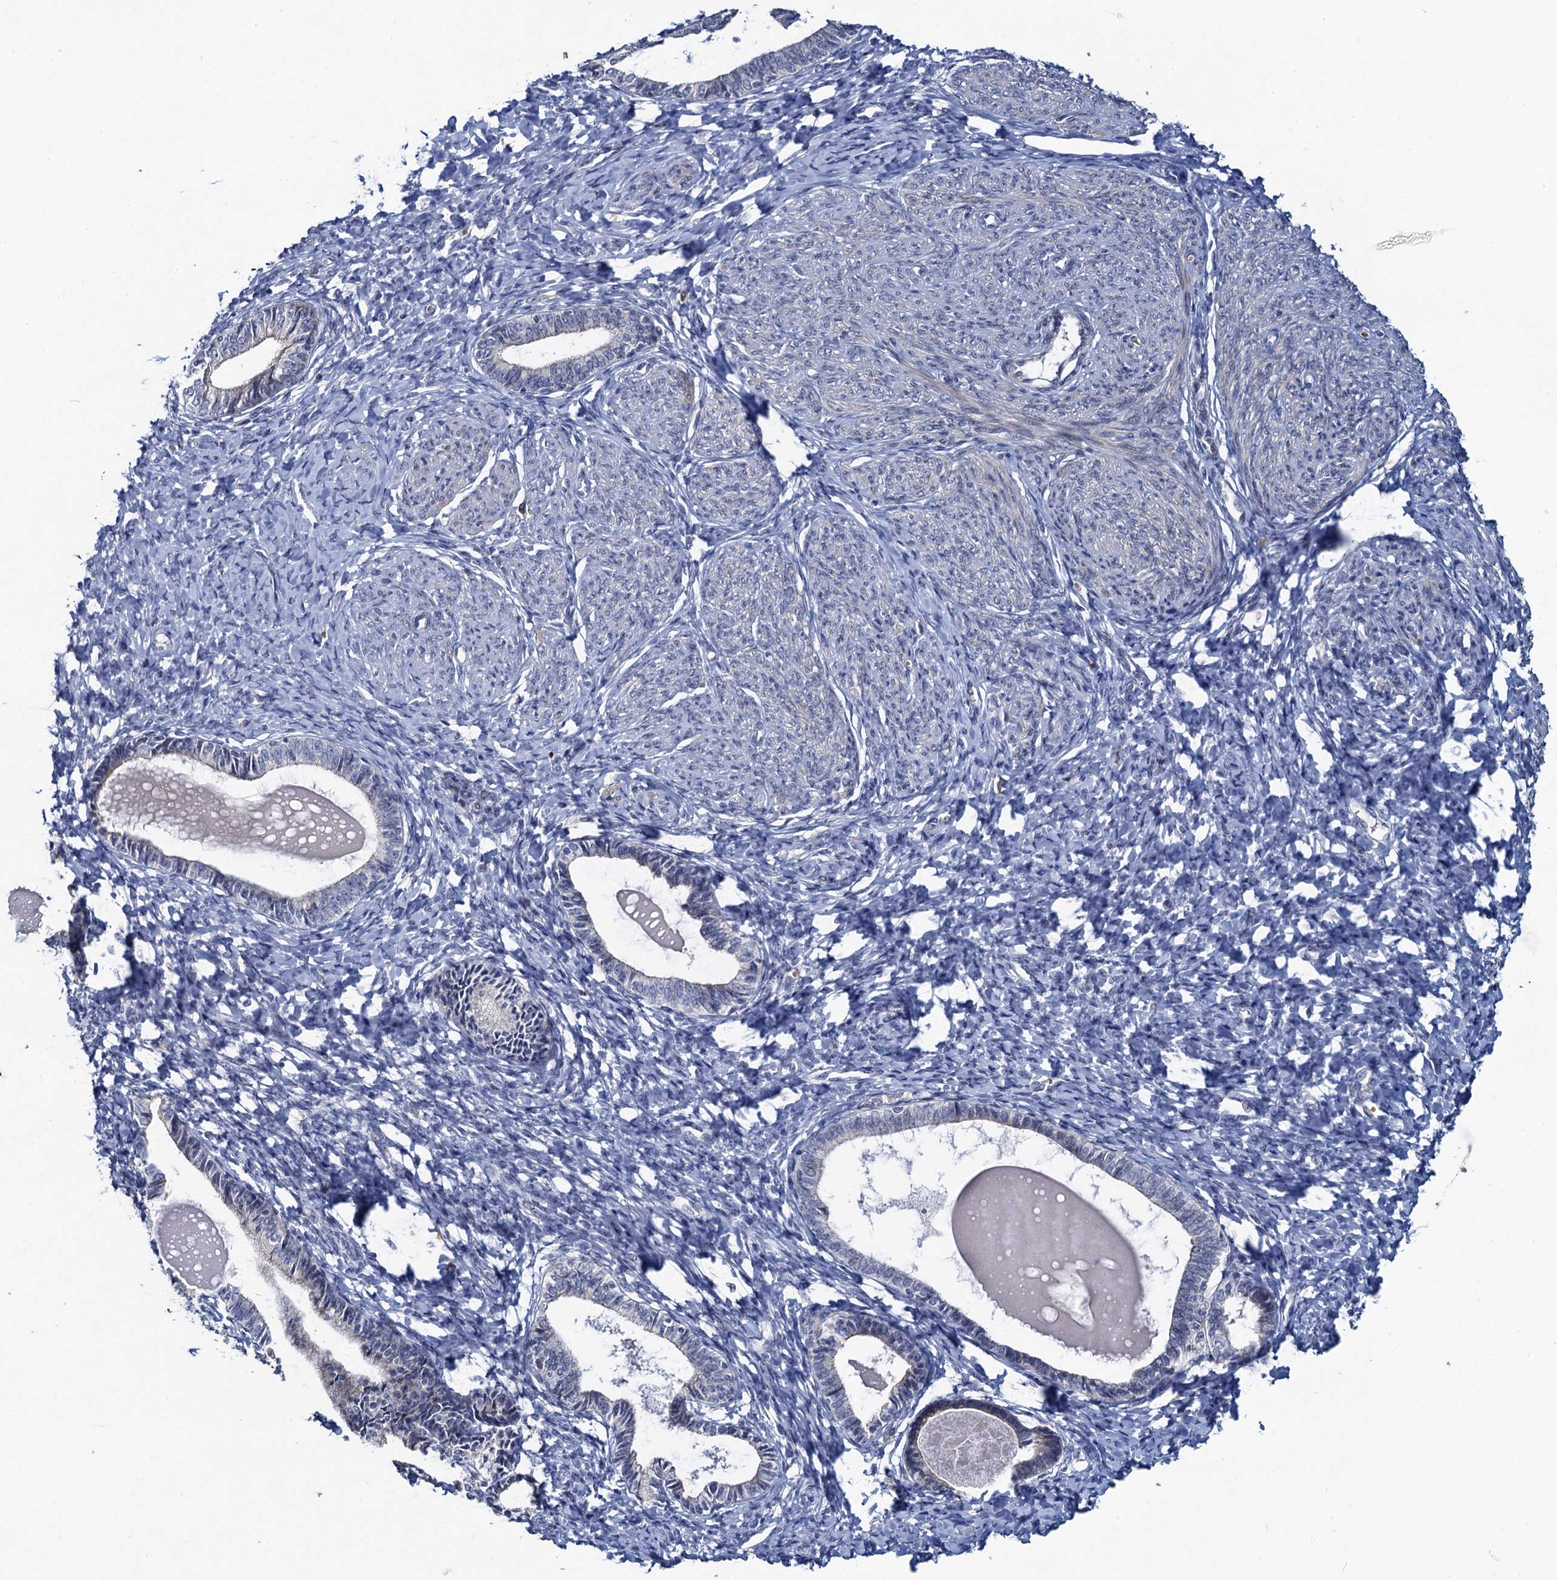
{"staining": {"intensity": "negative", "quantity": "none", "location": "none"}, "tissue": "endometrium", "cell_type": "Cells in endometrial stroma", "image_type": "normal", "snomed": [{"axis": "morphology", "description": "Normal tissue, NOS"}, {"axis": "topography", "description": "Endometrium"}], "caption": "This is an IHC image of unremarkable endometrium. There is no staining in cells in endometrial stroma.", "gene": "ATOSA", "patient": {"sex": "female", "age": 72}}